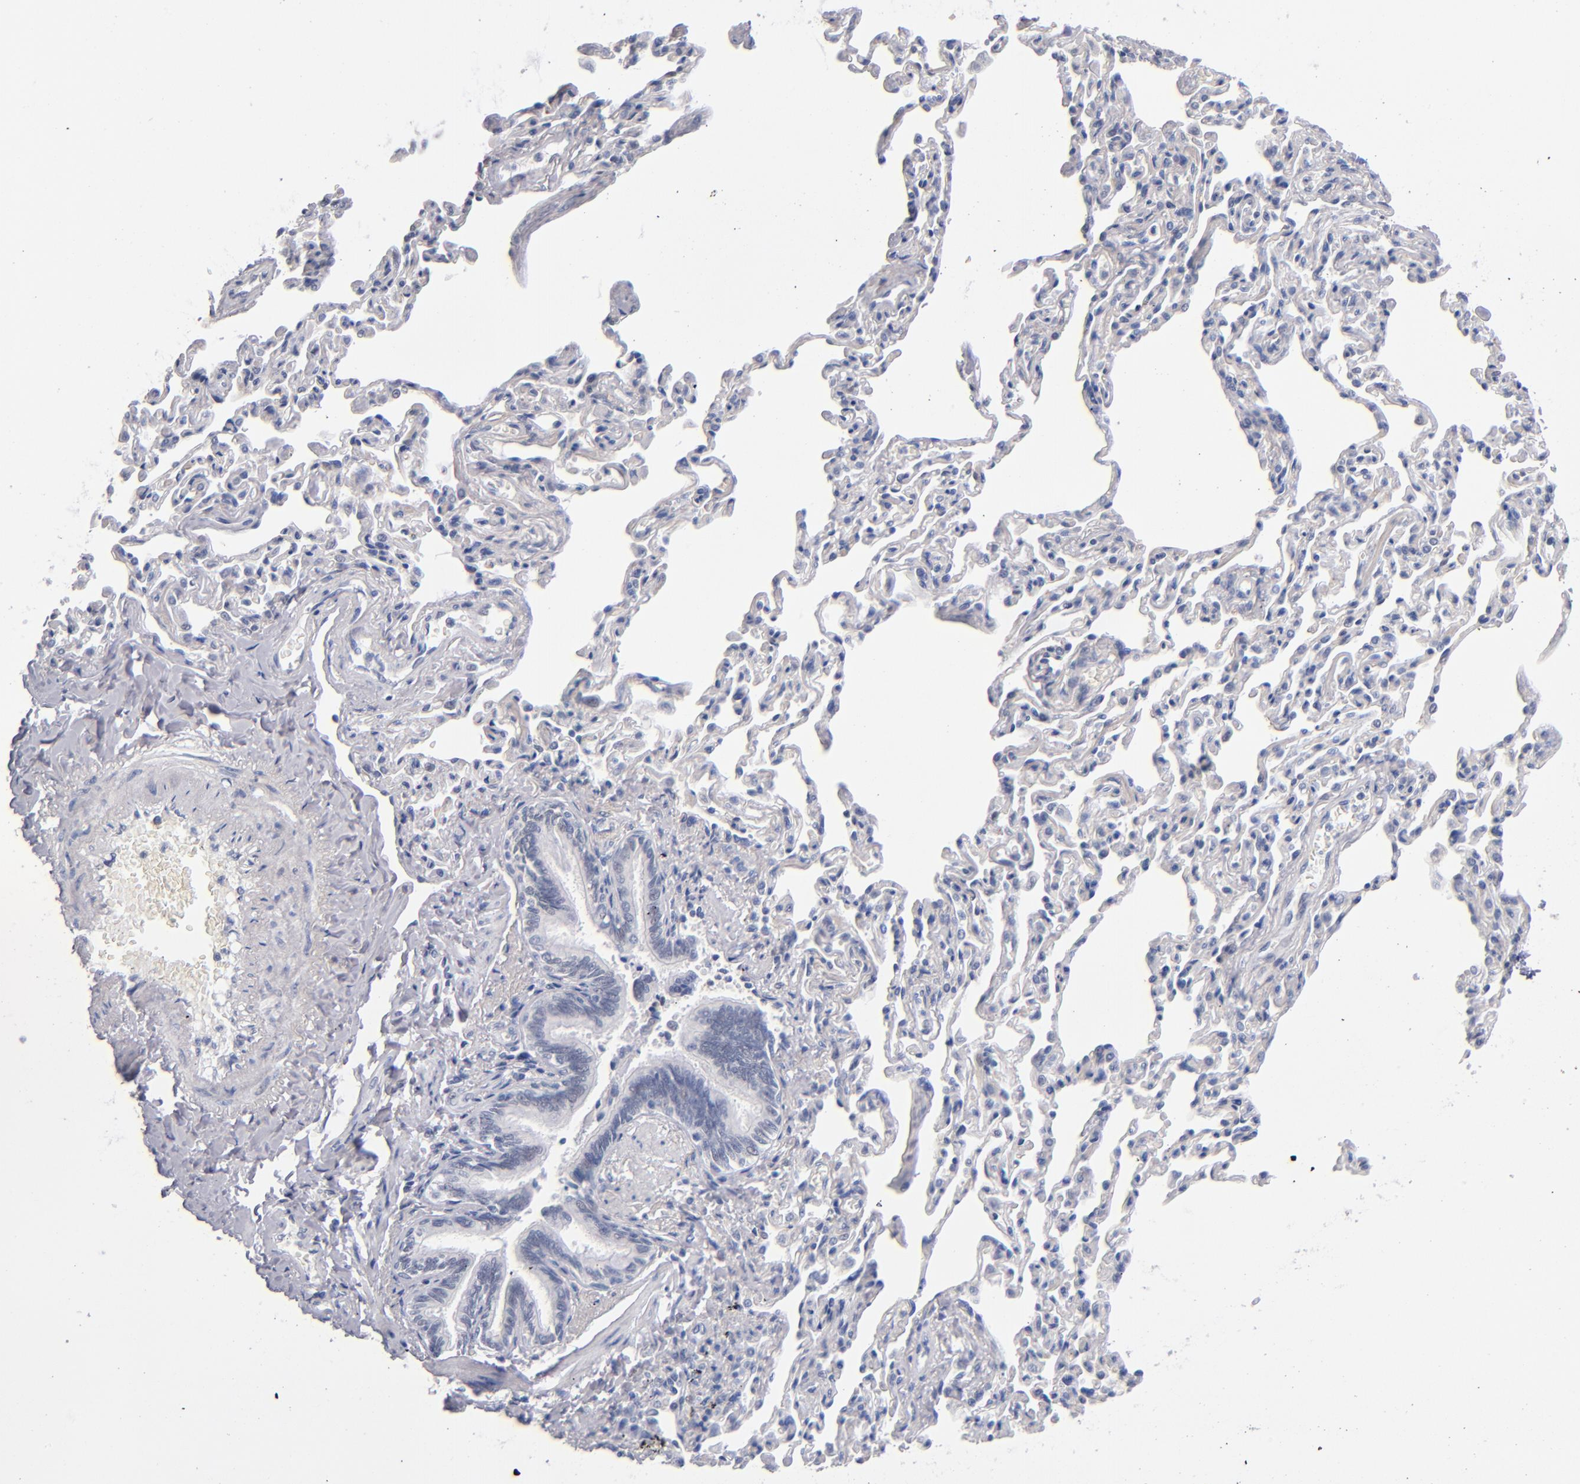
{"staining": {"intensity": "strong", "quantity": ">75%", "location": "nuclear"}, "tissue": "bronchus", "cell_type": "Respiratory epithelial cells", "image_type": "normal", "snomed": [{"axis": "morphology", "description": "Normal tissue, NOS"}, {"axis": "topography", "description": "Lung"}], "caption": "Bronchus stained with DAB IHC demonstrates high levels of strong nuclear staining in approximately >75% of respiratory epithelial cells.", "gene": "MN1", "patient": {"sex": "male", "age": 64}}